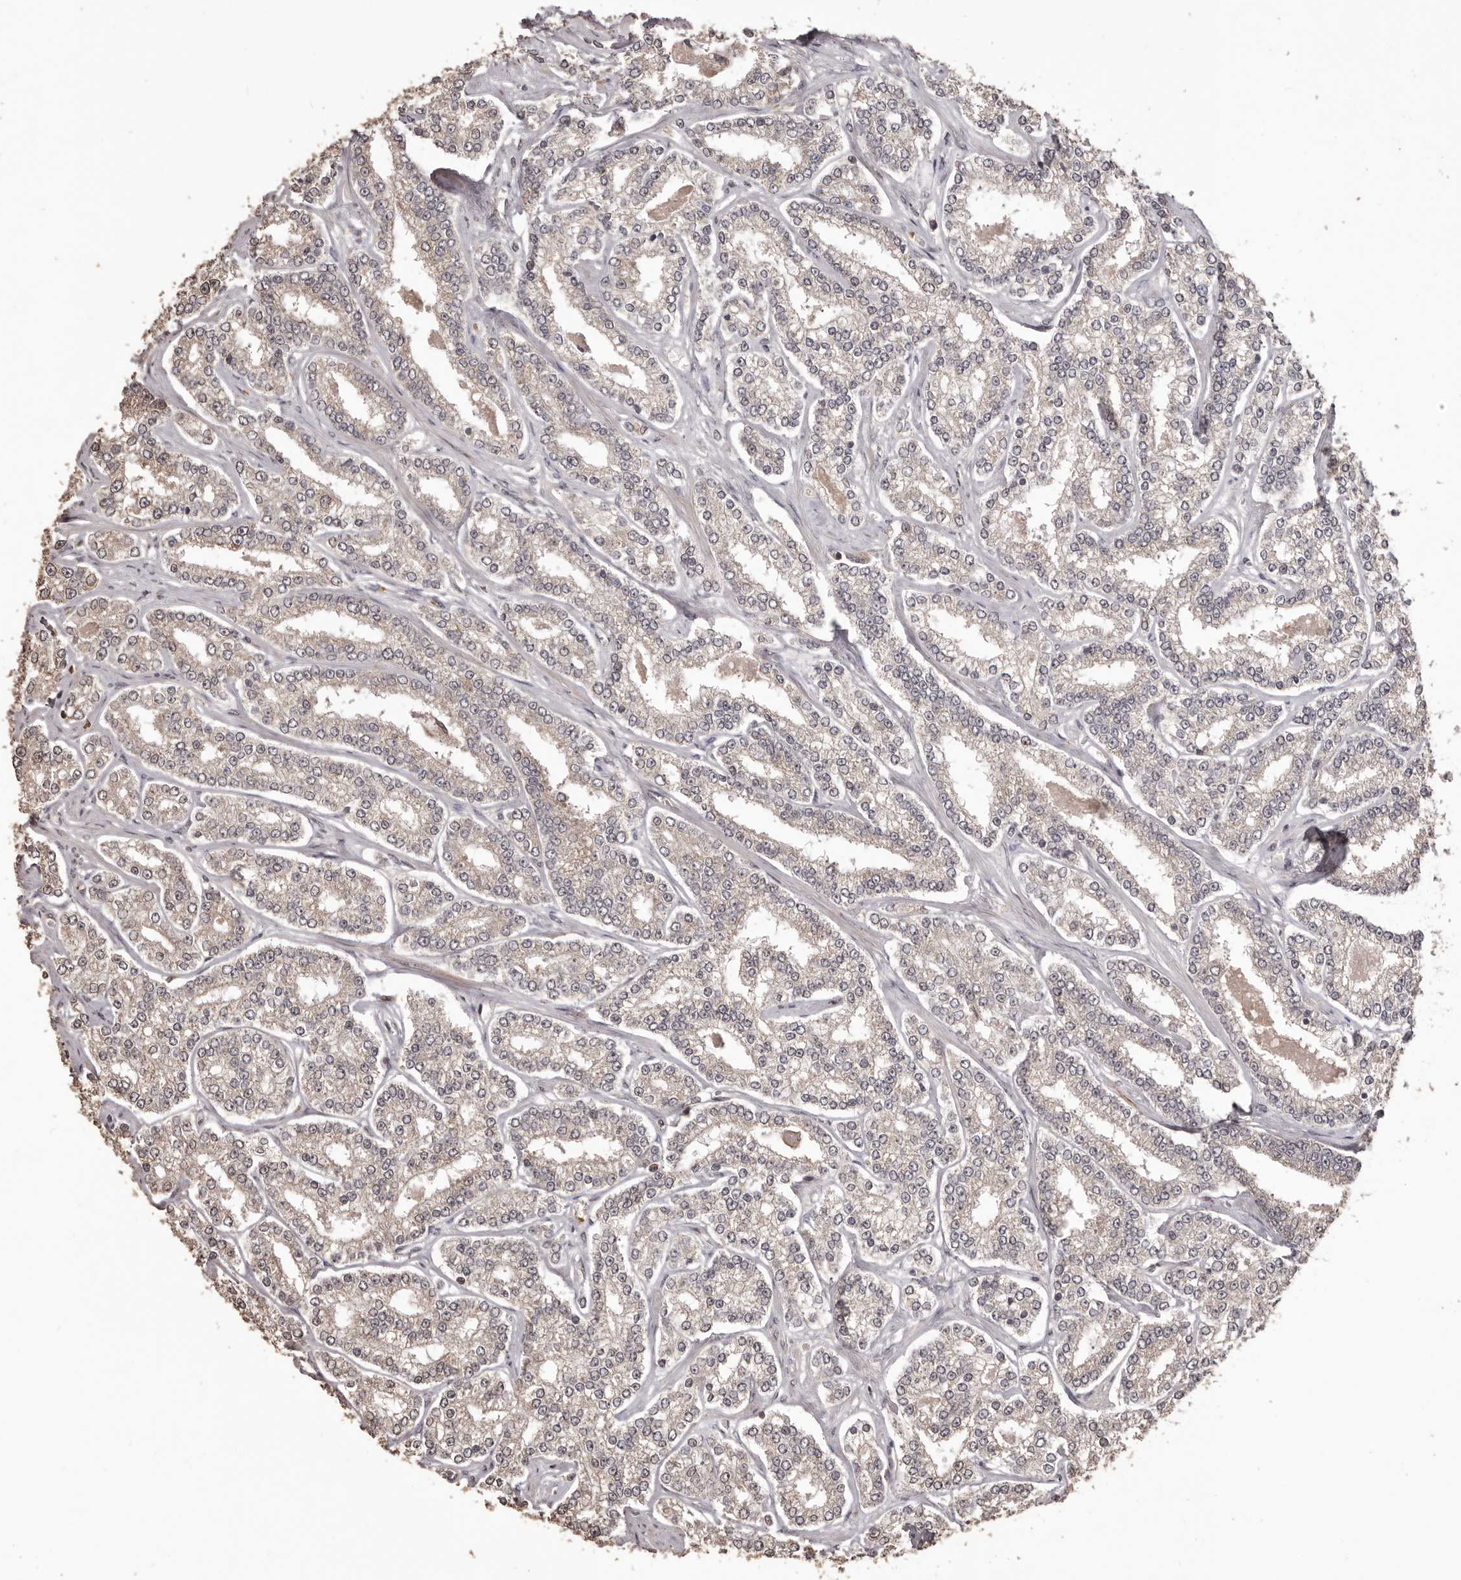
{"staining": {"intensity": "weak", "quantity": "25%-75%", "location": "cytoplasmic/membranous"}, "tissue": "prostate cancer", "cell_type": "Tumor cells", "image_type": "cancer", "snomed": [{"axis": "morphology", "description": "Normal tissue, NOS"}, {"axis": "morphology", "description": "Adenocarcinoma, High grade"}, {"axis": "topography", "description": "Prostate"}], "caption": "Brown immunohistochemical staining in human prostate cancer demonstrates weak cytoplasmic/membranous positivity in about 25%-75% of tumor cells. Immunohistochemistry (ihc) stains the protein in brown and the nuclei are stained blue.", "gene": "QRSL1", "patient": {"sex": "male", "age": 83}}